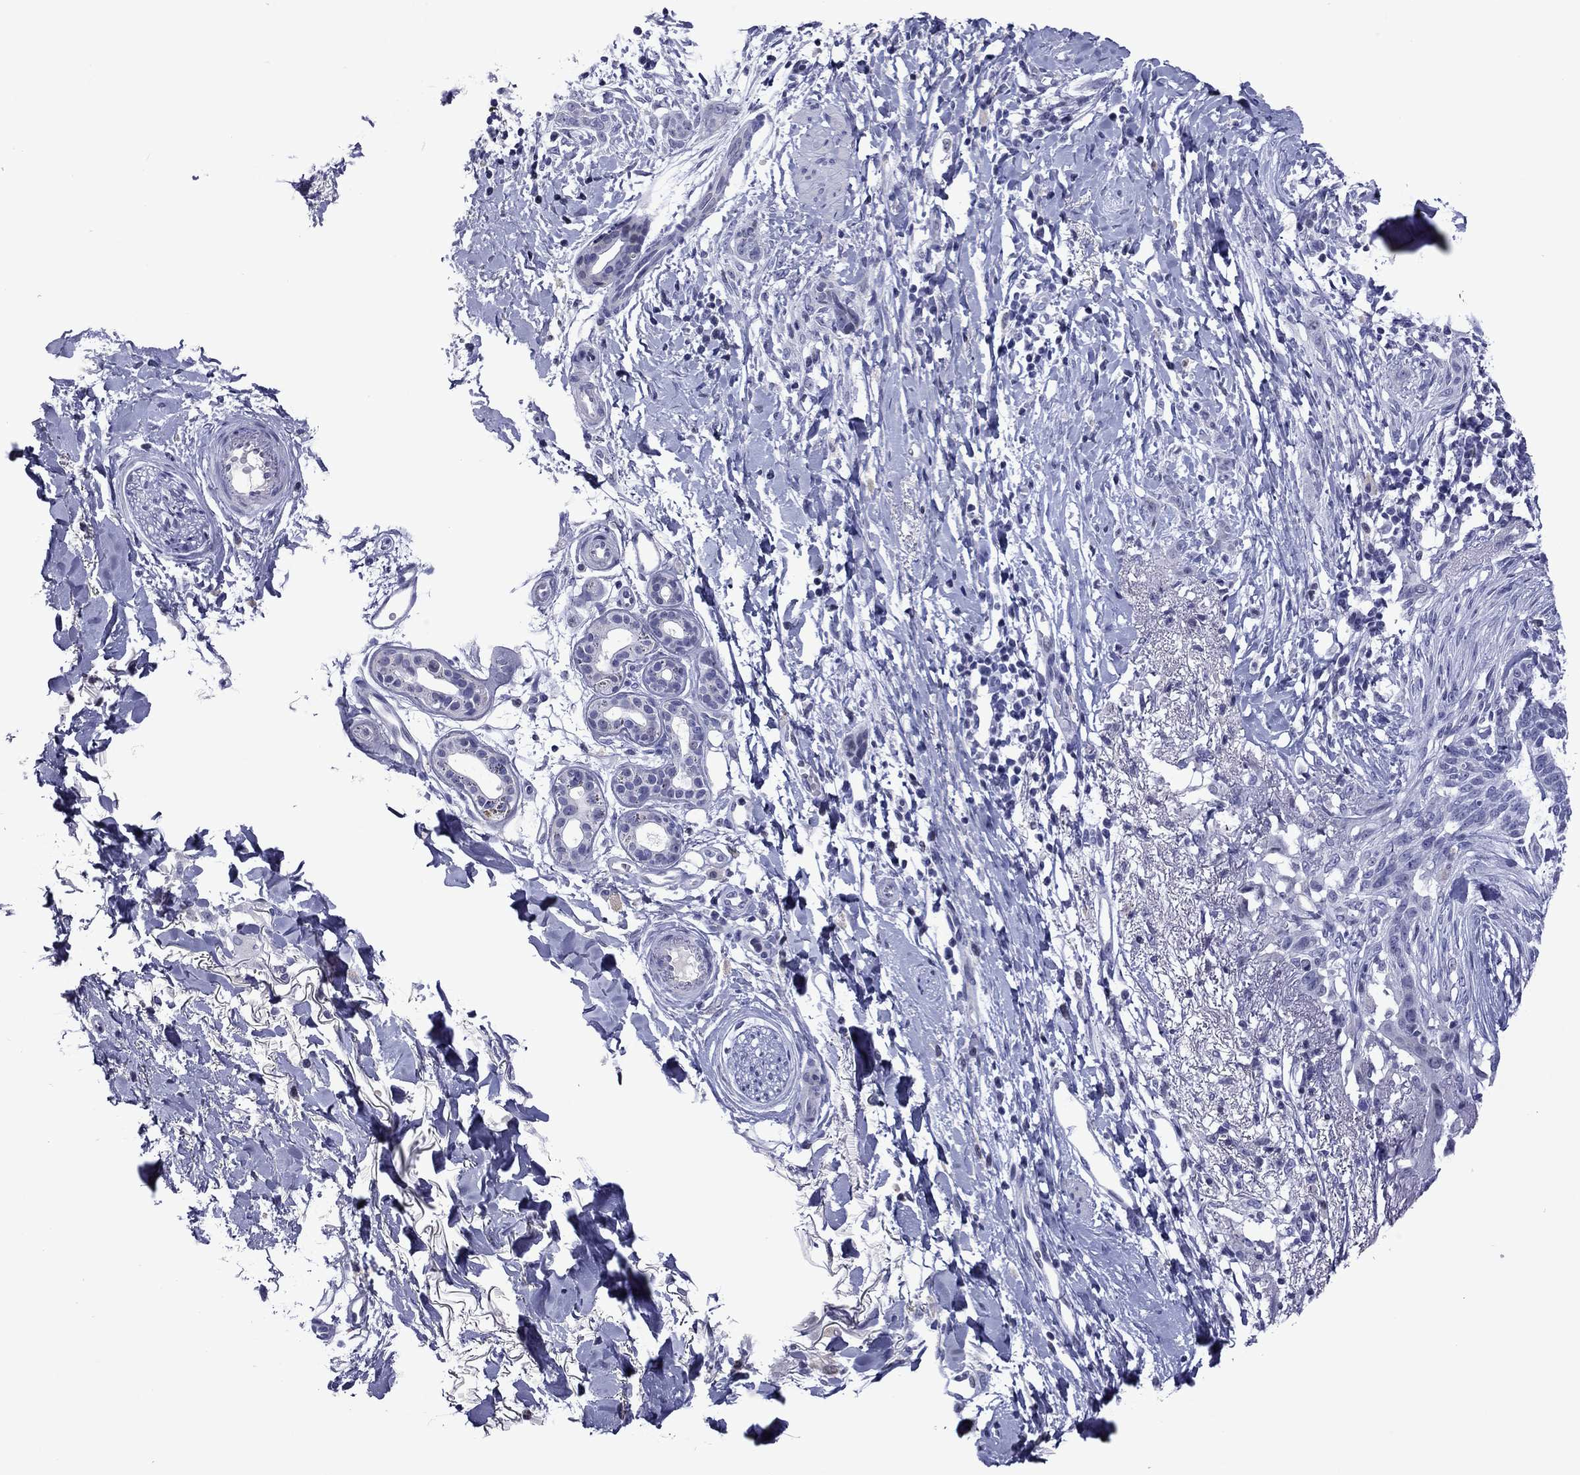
{"staining": {"intensity": "negative", "quantity": "none", "location": "none"}, "tissue": "skin cancer", "cell_type": "Tumor cells", "image_type": "cancer", "snomed": [{"axis": "morphology", "description": "Normal tissue, NOS"}, {"axis": "morphology", "description": "Basal cell carcinoma"}, {"axis": "topography", "description": "Skin"}], "caption": "High magnification brightfield microscopy of skin basal cell carcinoma stained with DAB (3,3'-diaminobenzidine) (brown) and counterstained with hematoxylin (blue): tumor cells show no significant expression.", "gene": "PIWIL1", "patient": {"sex": "male", "age": 84}}